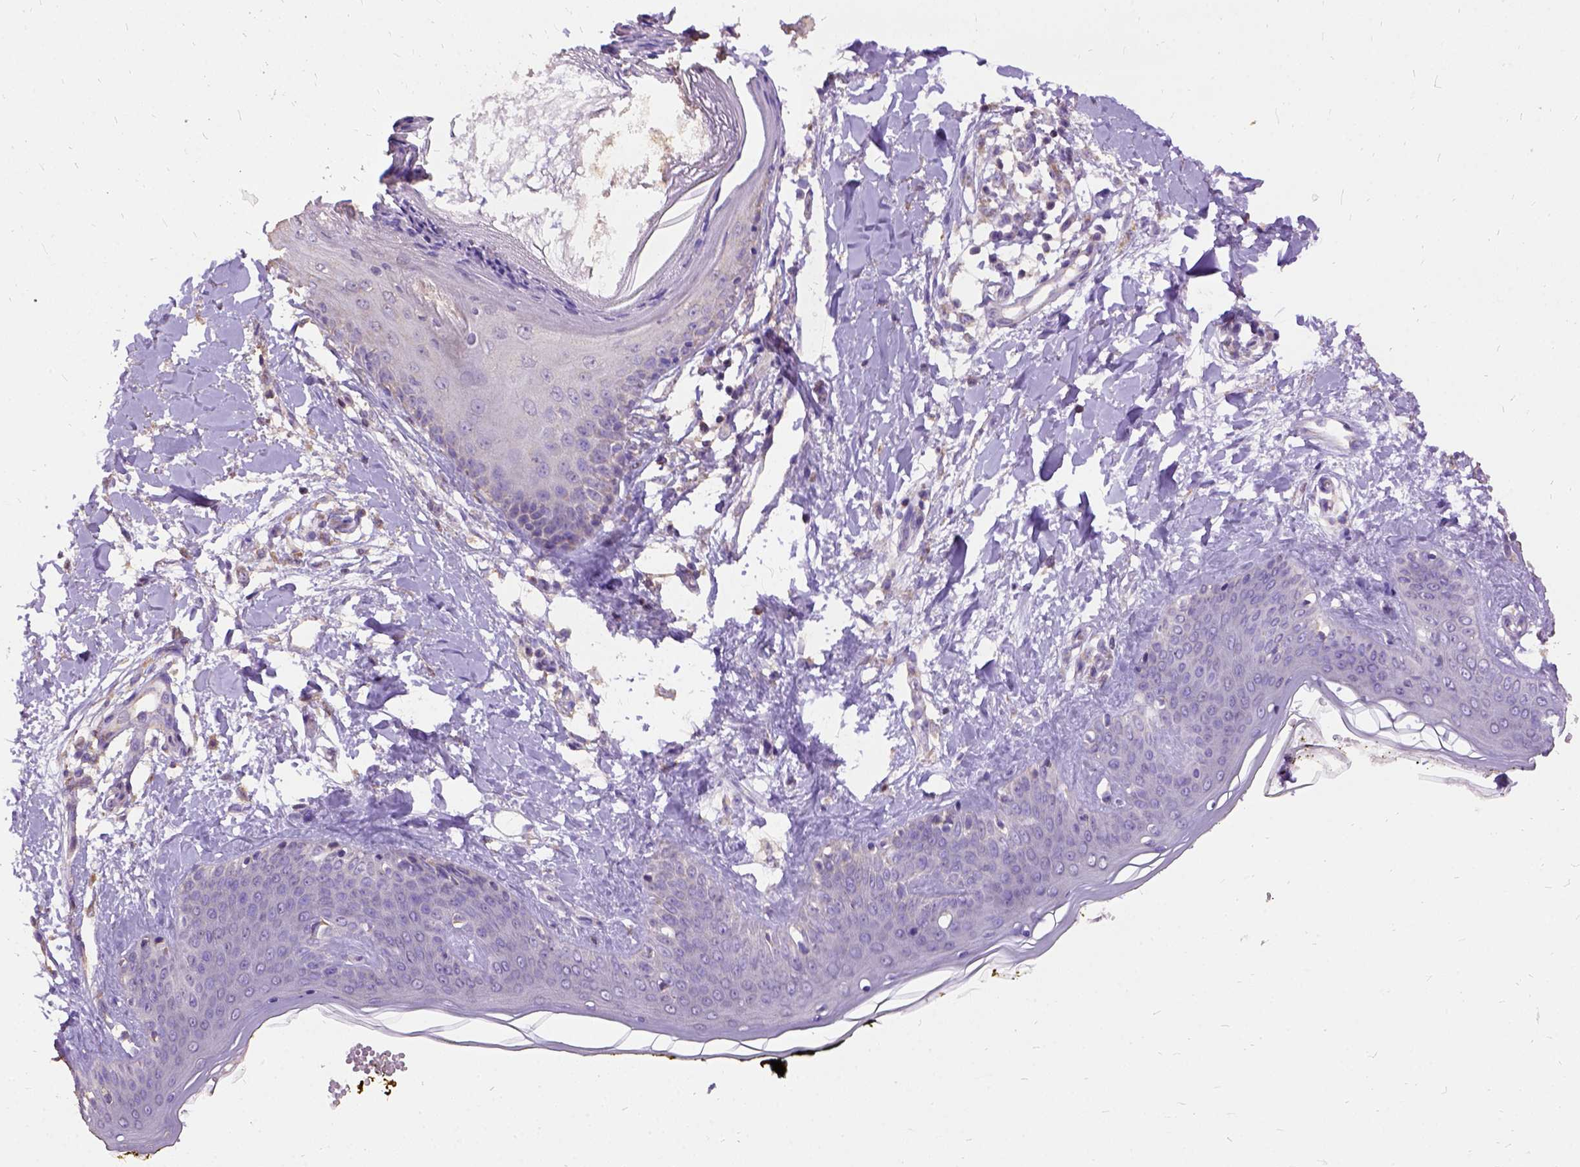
{"staining": {"intensity": "negative", "quantity": "none", "location": "none"}, "tissue": "skin", "cell_type": "Fibroblasts", "image_type": "normal", "snomed": [{"axis": "morphology", "description": "Normal tissue, NOS"}, {"axis": "topography", "description": "Skin"}], "caption": "A high-resolution histopathology image shows immunohistochemistry (IHC) staining of benign skin, which reveals no significant expression in fibroblasts. (DAB immunohistochemistry (IHC) with hematoxylin counter stain).", "gene": "DQX1", "patient": {"sex": "female", "age": 34}}